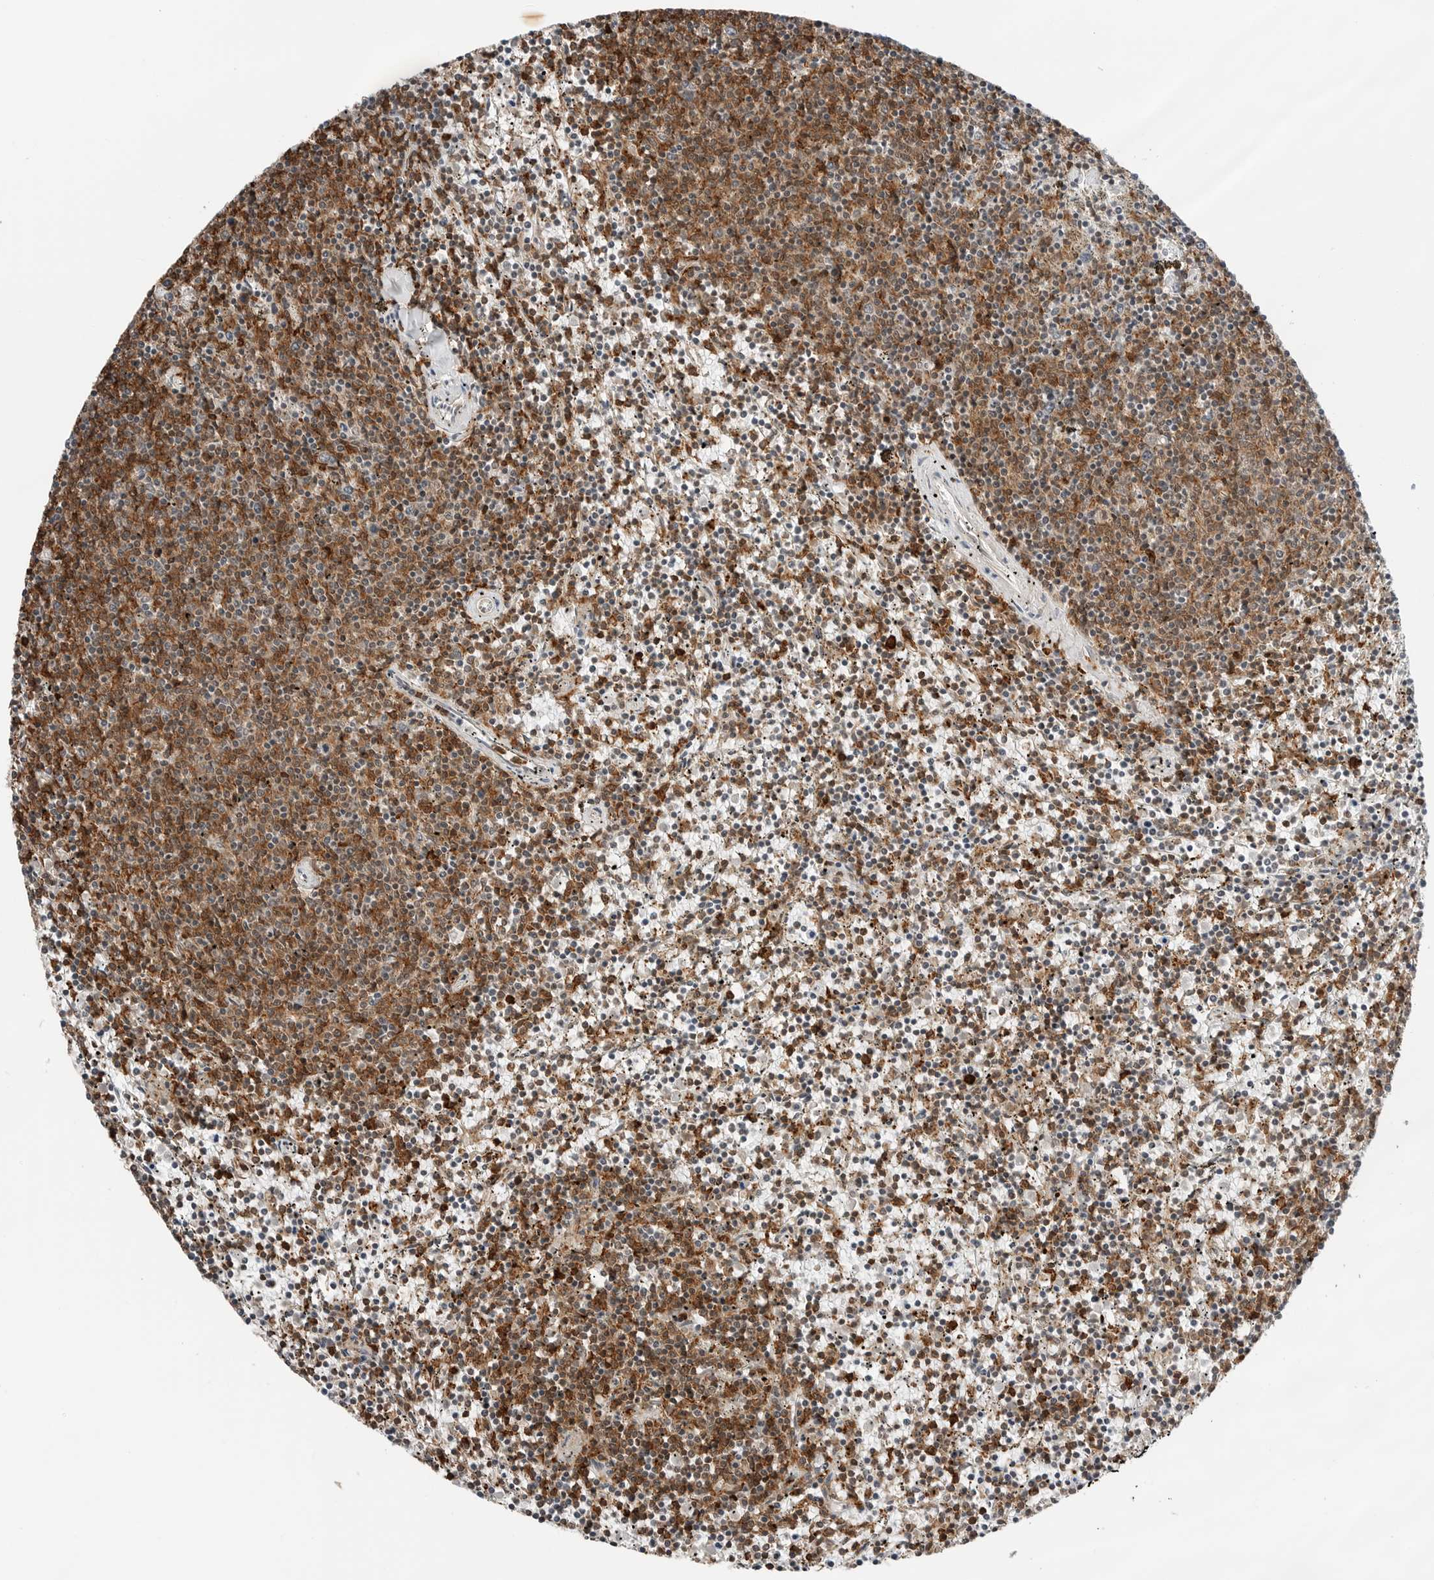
{"staining": {"intensity": "moderate", "quantity": ">75%", "location": "cytoplasmic/membranous"}, "tissue": "lymphoma", "cell_type": "Tumor cells", "image_type": "cancer", "snomed": [{"axis": "morphology", "description": "Malignant lymphoma, non-Hodgkin's type, Low grade"}, {"axis": "topography", "description": "Spleen"}], "caption": "Malignant lymphoma, non-Hodgkin's type (low-grade) stained for a protein displays moderate cytoplasmic/membranous positivity in tumor cells.", "gene": "LEFTY2", "patient": {"sex": "female", "age": 50}}